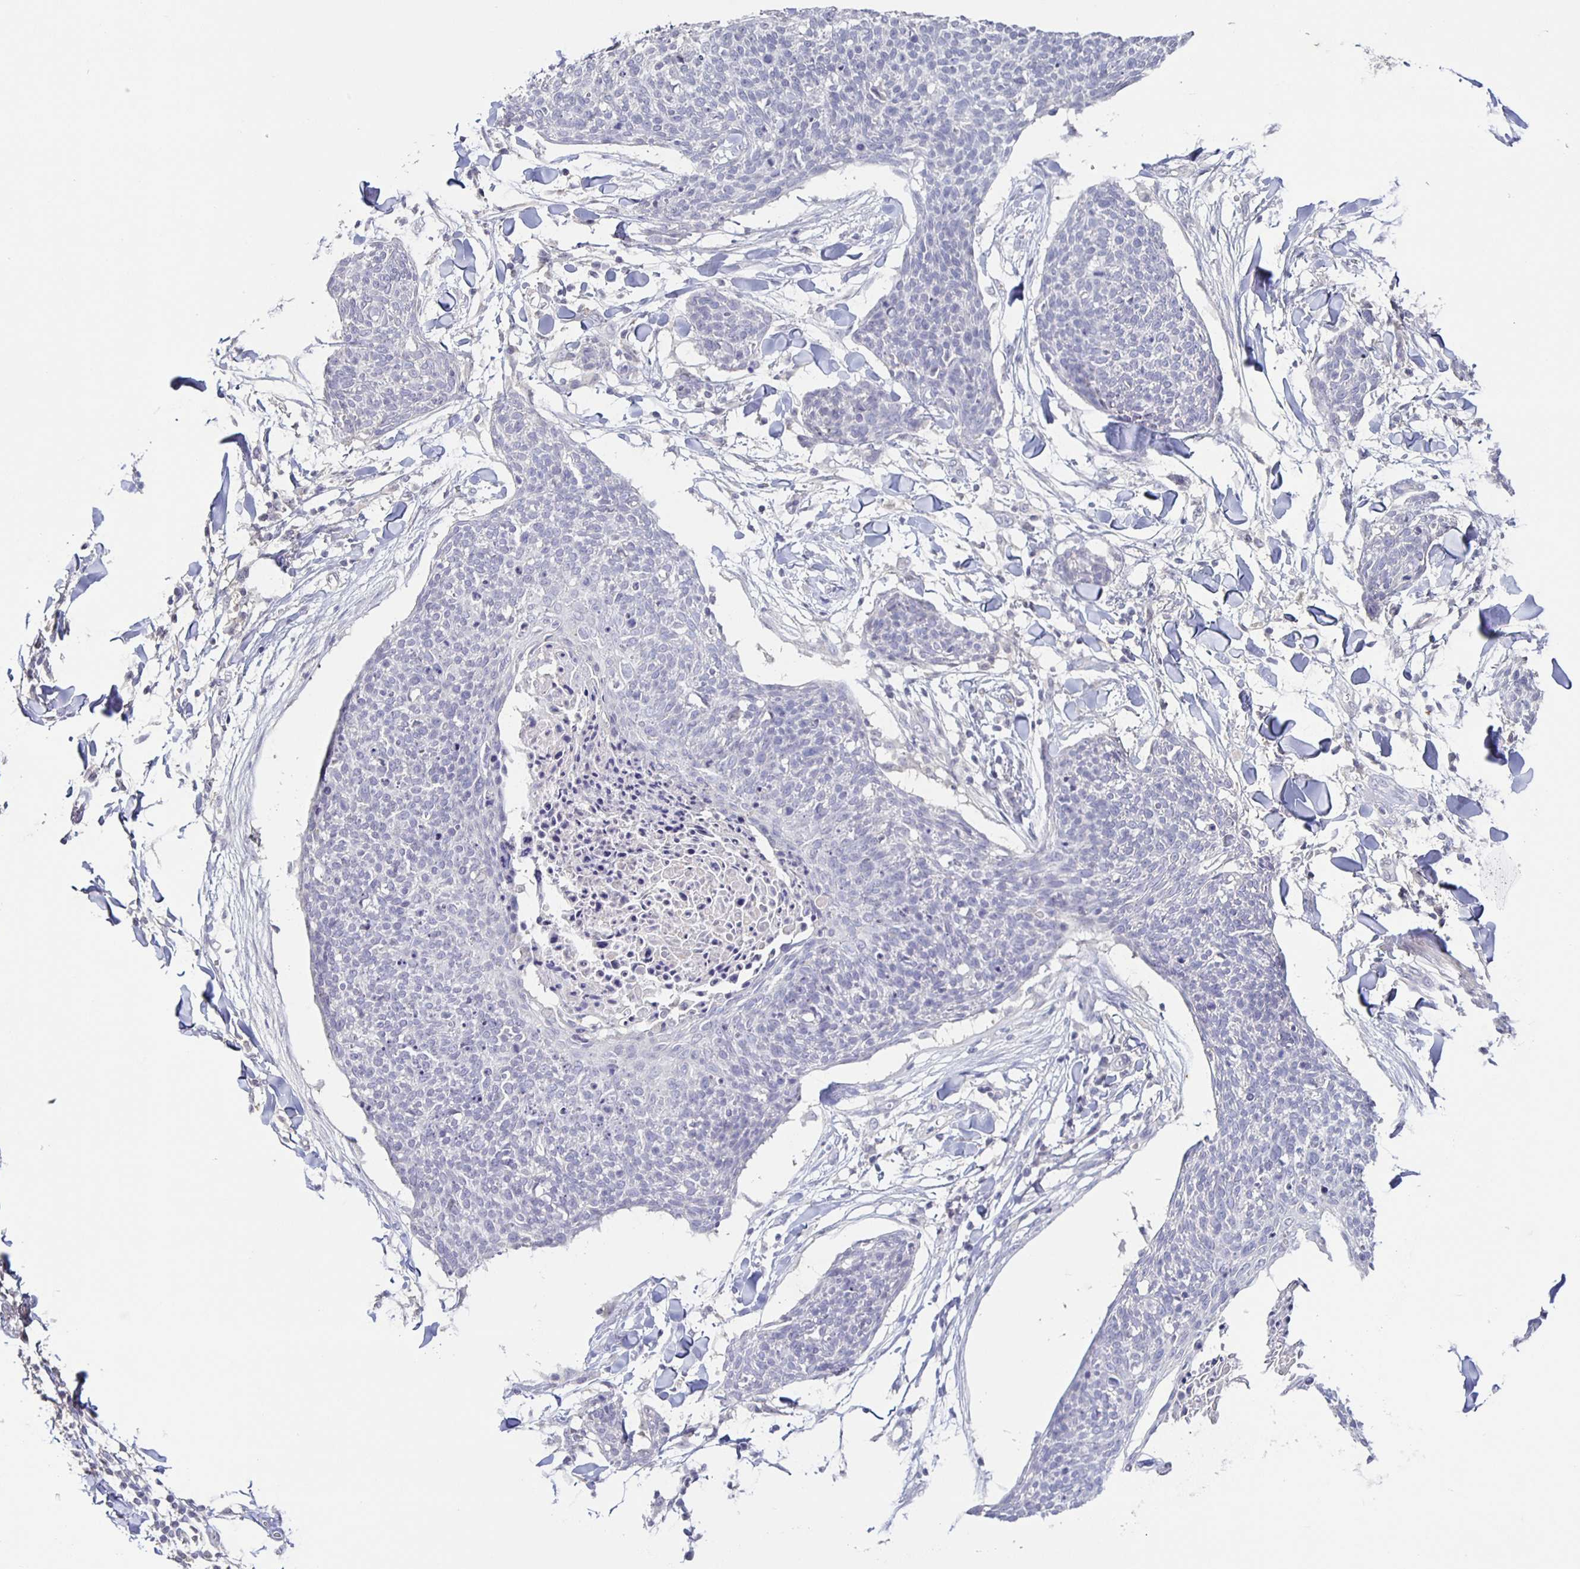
{"staining": {"intensity": "negative", "quantity": "none", "location": "none"}, "tissue": "skin cancer", "cell_type": "Tumor cells", "image_type": "cancer", "snomed": [{"axis": "morphology", "description": "Squamous cell carcinoma, NOS"}, {"axis": "topography", "description": "Skin"}, {"axis": "topography", "description": "Vulva"}], "caption": "Immunohistochemical staining of skin squamous cell carcinoma demonstrates no significant staining in tumor cells.", "gene": "INSL5", "patient": {"sex": "female", "age": 75}}